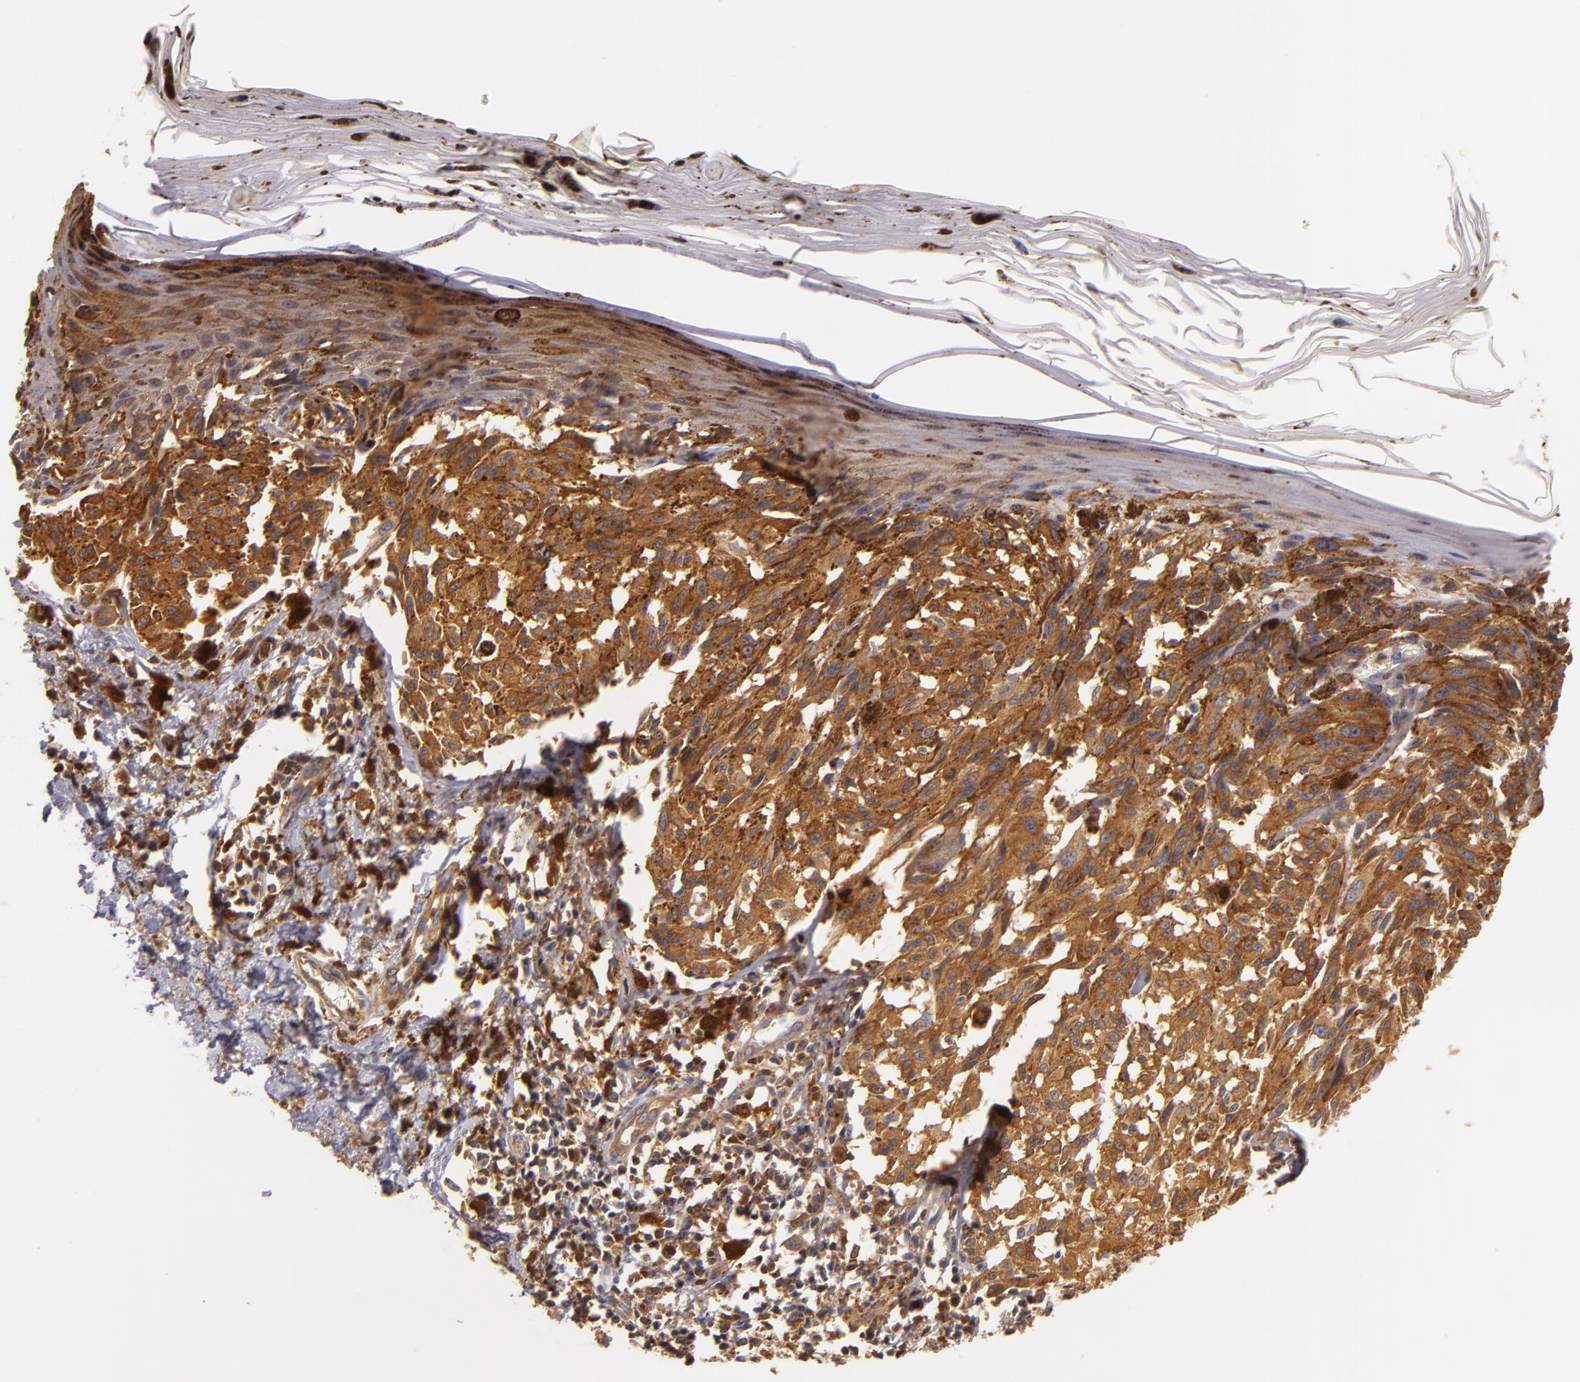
{"staining": {"intensity": "strong", "quantity": ">75%", "location": "cytoplasmic/membranous"}, "tissue": "melanoma", "cell_type": "Tumor cells", "image_type": "cancer", "snomed": [{"axis": "morphology", "description": "Malignant melanoma, NOS"}, {"axis": "topography", "description": "Skin"}], "caption": "Protein staining of melanoma tissue exhibits strong cytoplasmic/membranous positivity in about >75% of tumor cells. The staining was performed using DAB, with brown indicating positive protein expression. Nuclei are stained blue with hematoxylin.", "gene": "TOM1", "patient": {"sex": "female", "age": 72}}